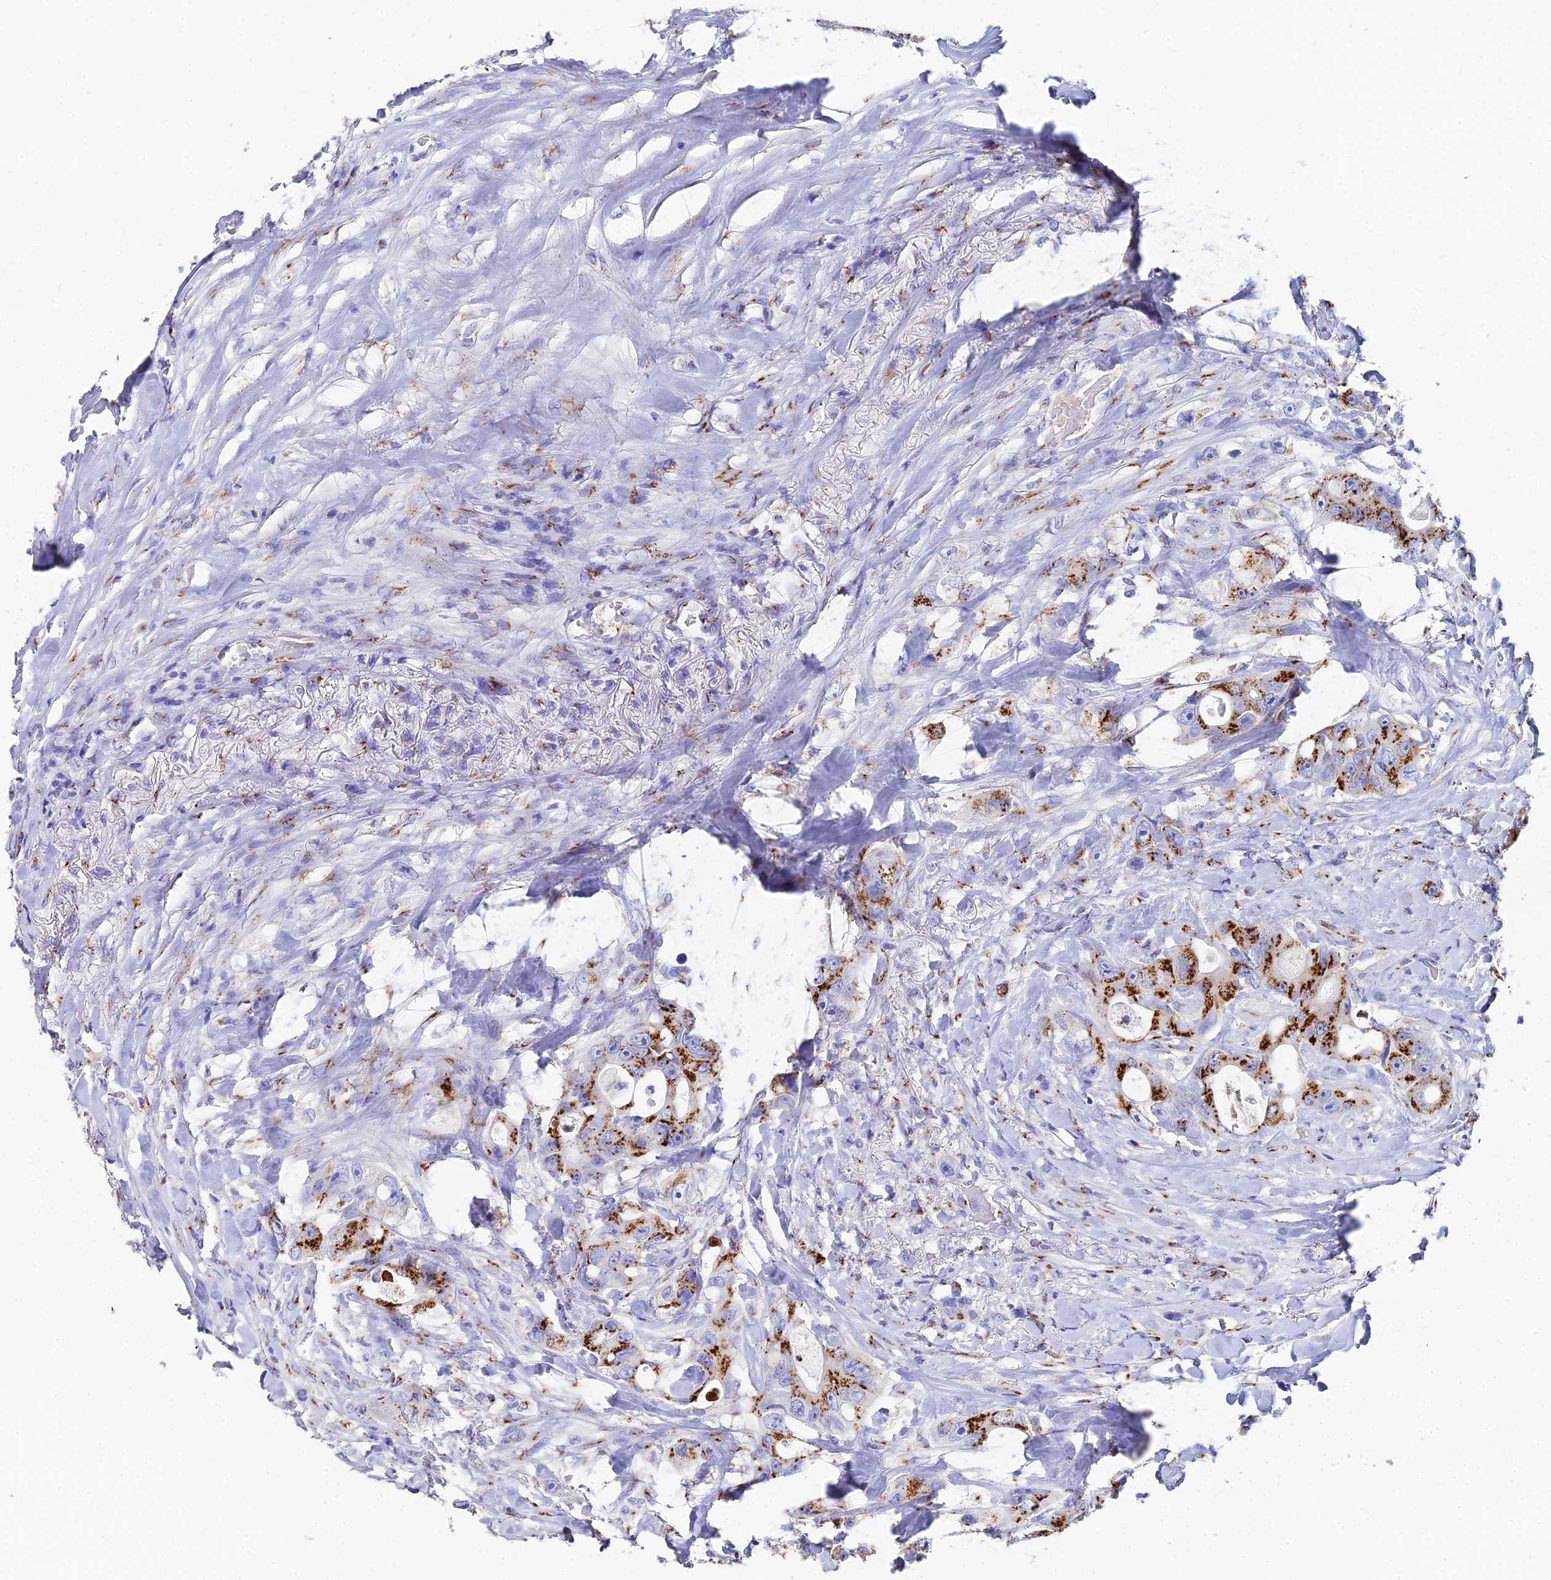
{"staining": {"intensity": "strong", "quantity": ">75%", "location": "cytoplasmic/membranous"}, "tissue": "colorectal cancer", "cell_type": "Tumor cells", "image_type": "cancer", "snomed": [{"axis": "morphology", "description": "Adenocarcinoma, NOS"}, {"axis": "topography", "description": "Colon"}], "caption": "An immunohistochemistry histopathology image of tumor tissue is shown. Protein staining in brown shows strong cytoplasmic/membranous positivity in colorectal cancer within tumor cells.", "gene": "ENSG00000268674", "patient": {"sex": "female", "age": 46}}